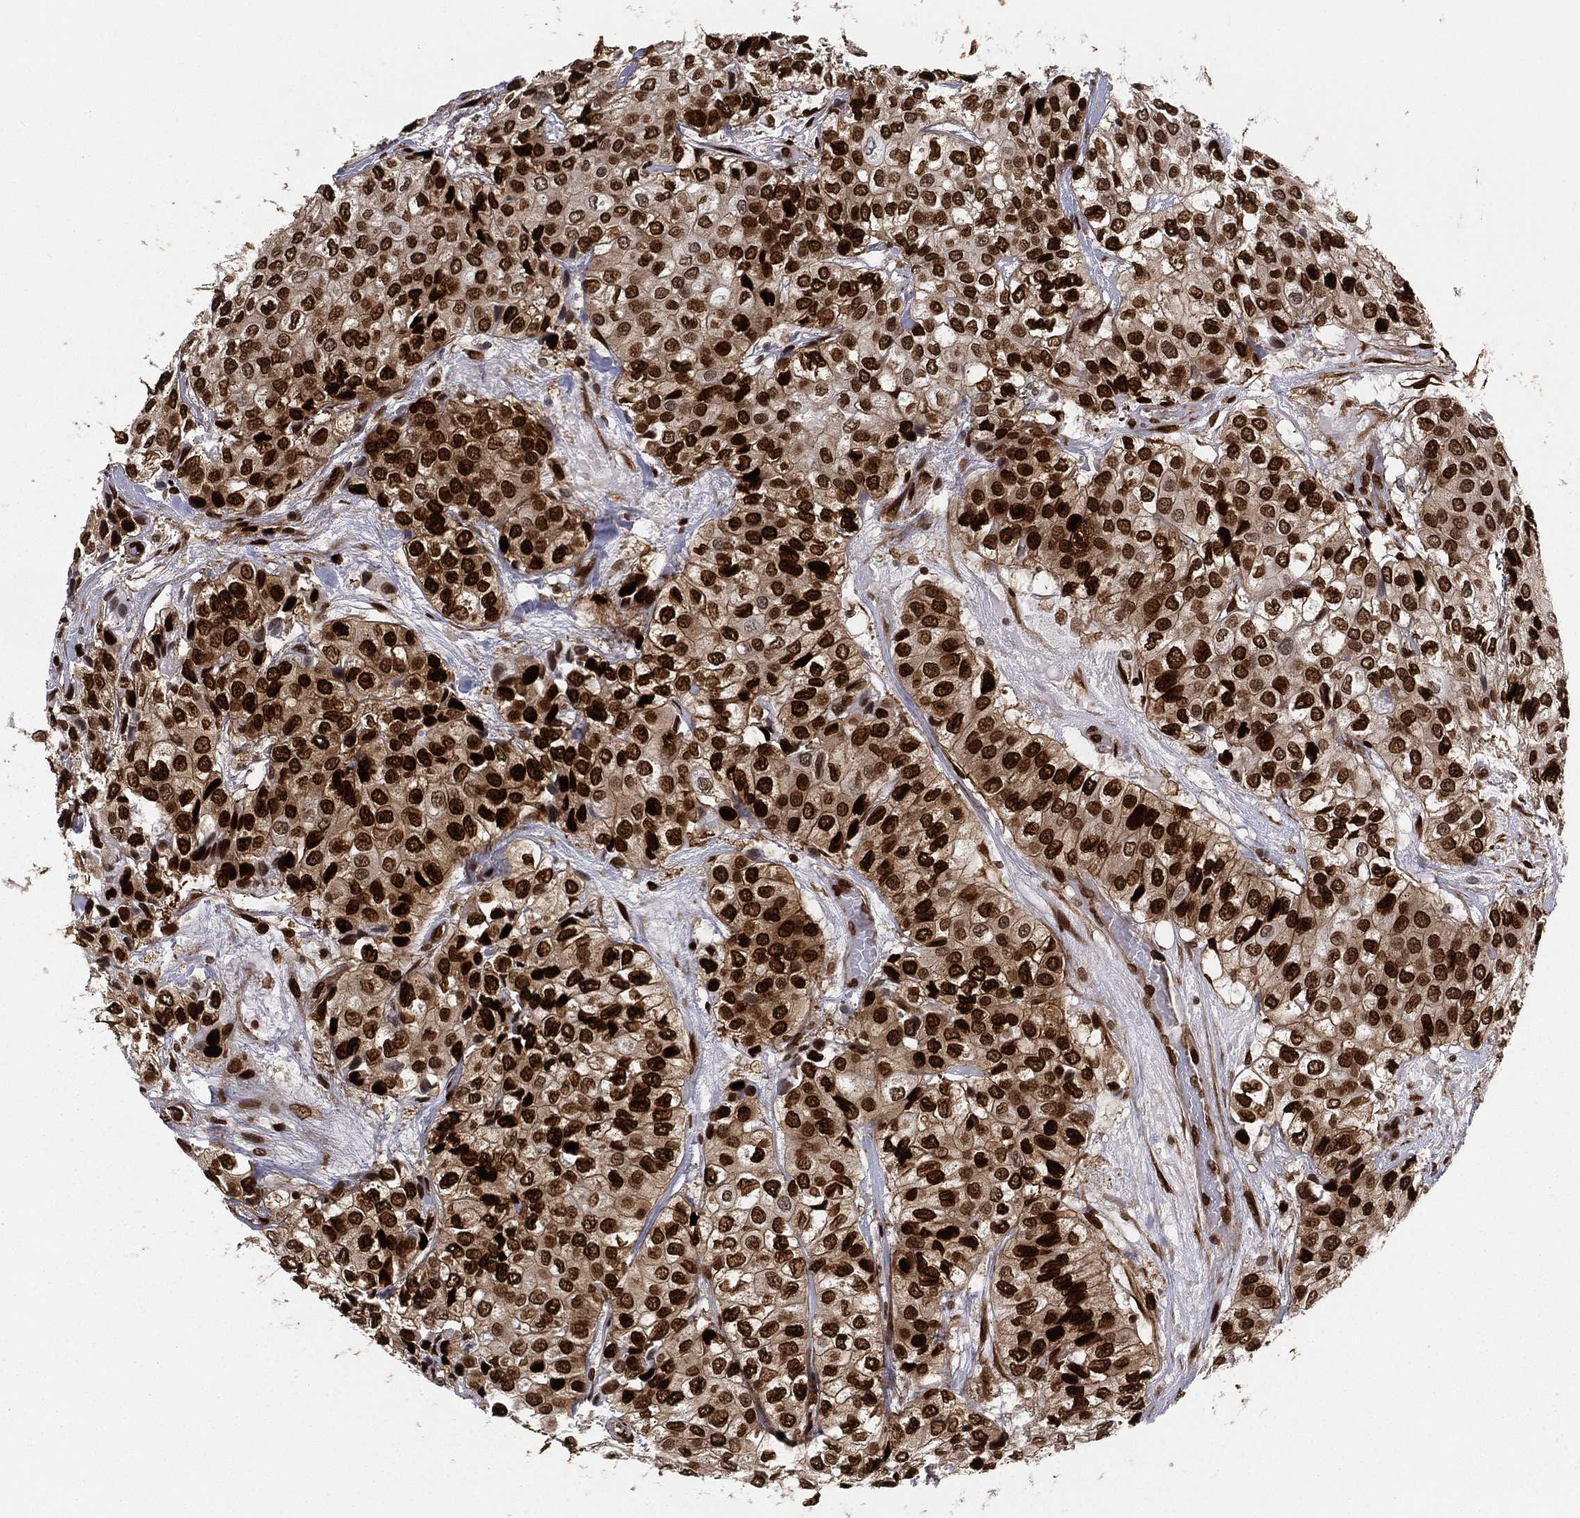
{"staining": {"intensity": "strong", "quantity": ">75%", "location": "nuclear"}, "tissue": "urothelial cancer", "cell_type": "Tumor cells", "image_type": "cancer", "snomed": [{"axis": "morphology", "description": "Urothelial carcinoma, High grade"}, {"axis": "topography", "description": "Urinary bladder"}], "caption": "High-grade urothelial carcinoma was stained to show a protein in brown. There is high levels of strong nuclear positivity in about >75% of tumor cells.", "gene": "LMNB1", "patient": {"sex": "male", "age": 73}}